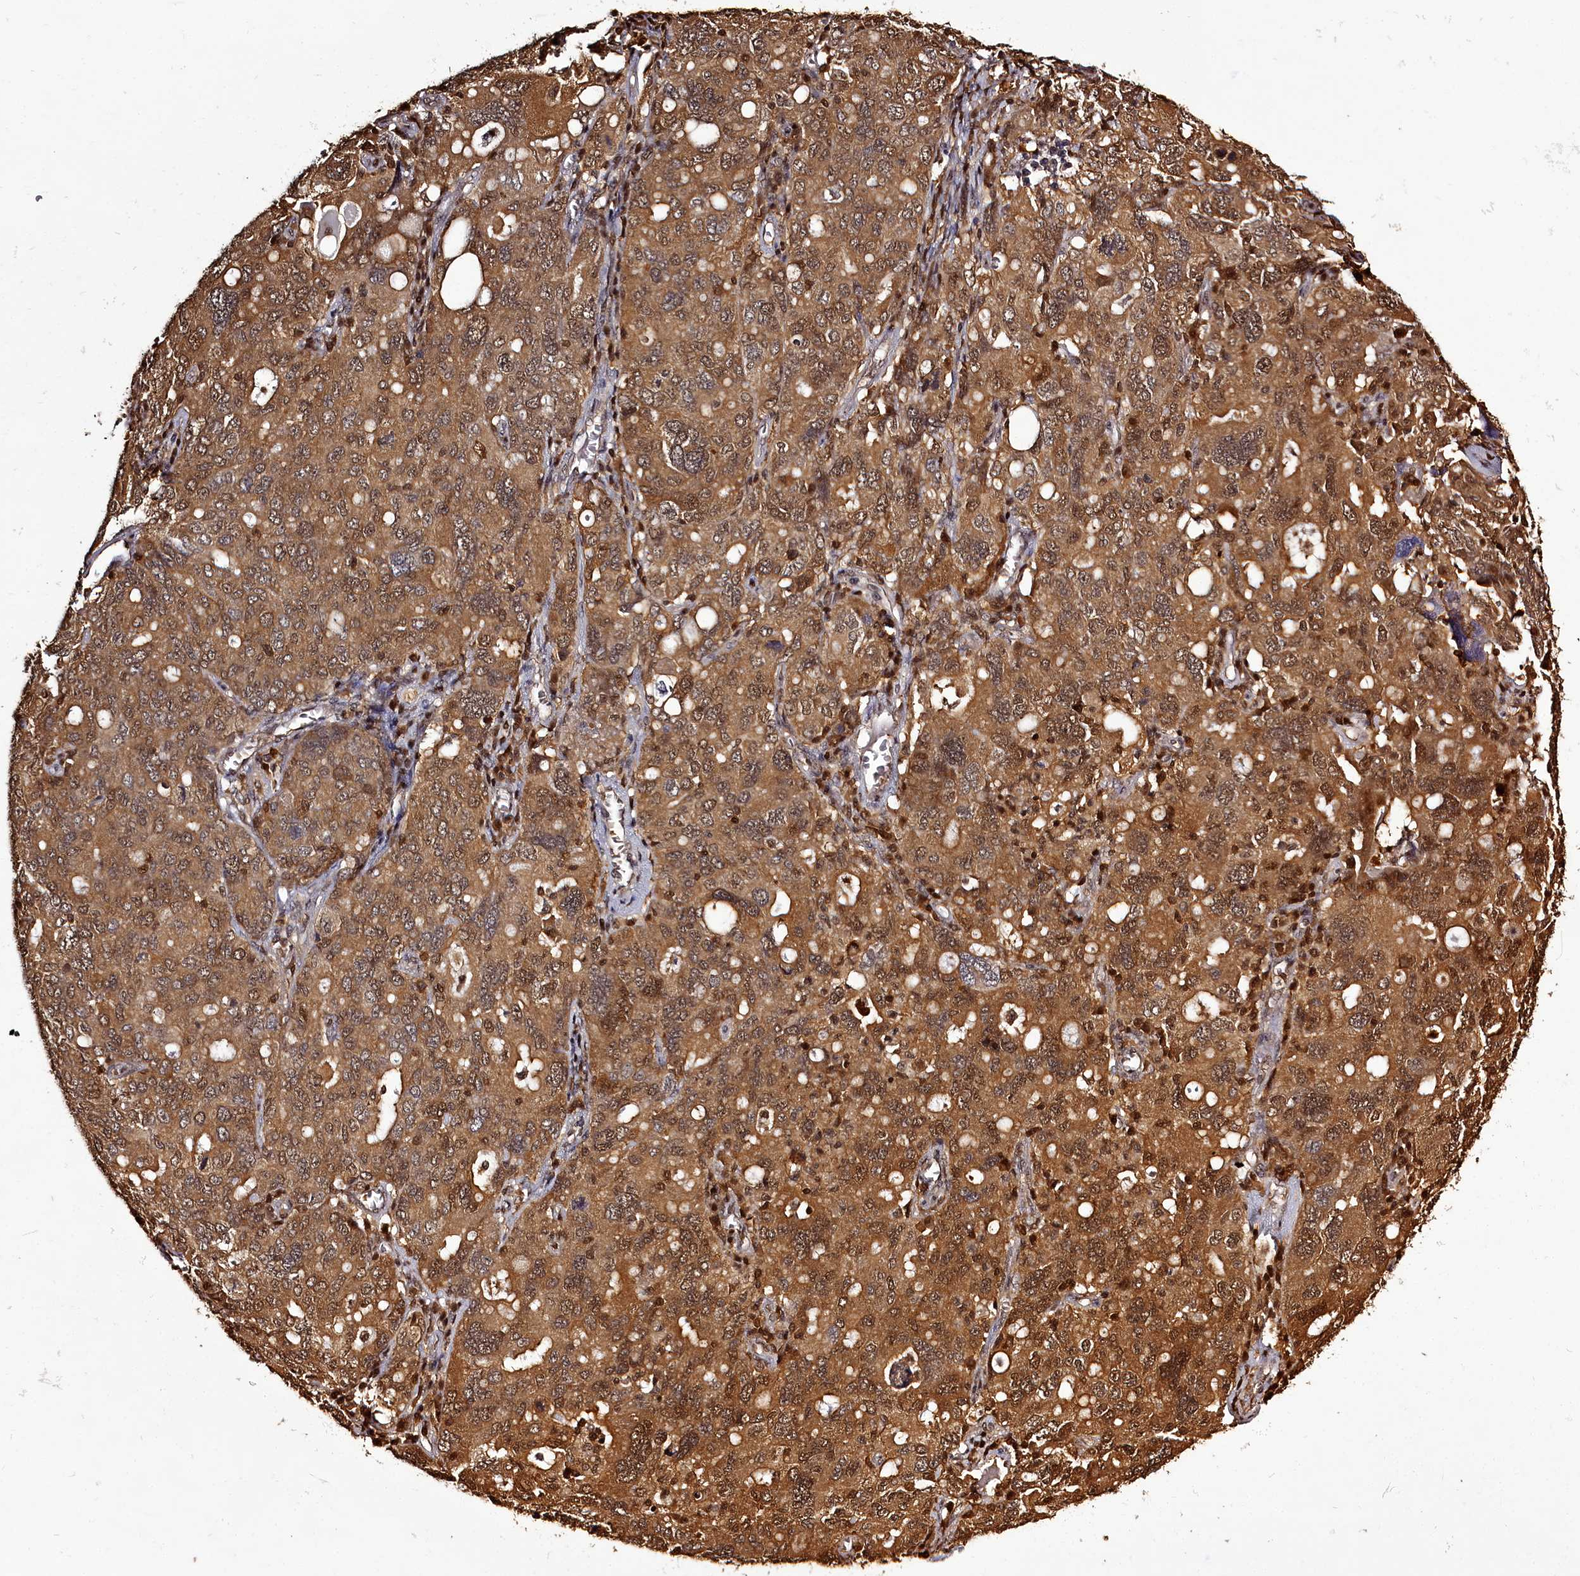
{"staining": {"intensity": "moderate", "quantity": ">75%", "location": "cytoplasmic/membranous,nuclear"}, "tissue": "ovarian cancer", "cell_type": "Tumor cells", "image_type": "cancer", "snomed": [{"axis": "morphology", "description": "Carcinoma, endometroid"}, {"axis": "topography", "description": "Ovary"}], "caption": "Protein analysis of ovarian endometroid carcinoma tissue reveals moderate cytoplasmic/membranous and nuclear positivity in approximately >75% of tumor cells.", "gene": "NPRL2", "patient": {"sex": "female", "age": 62}}